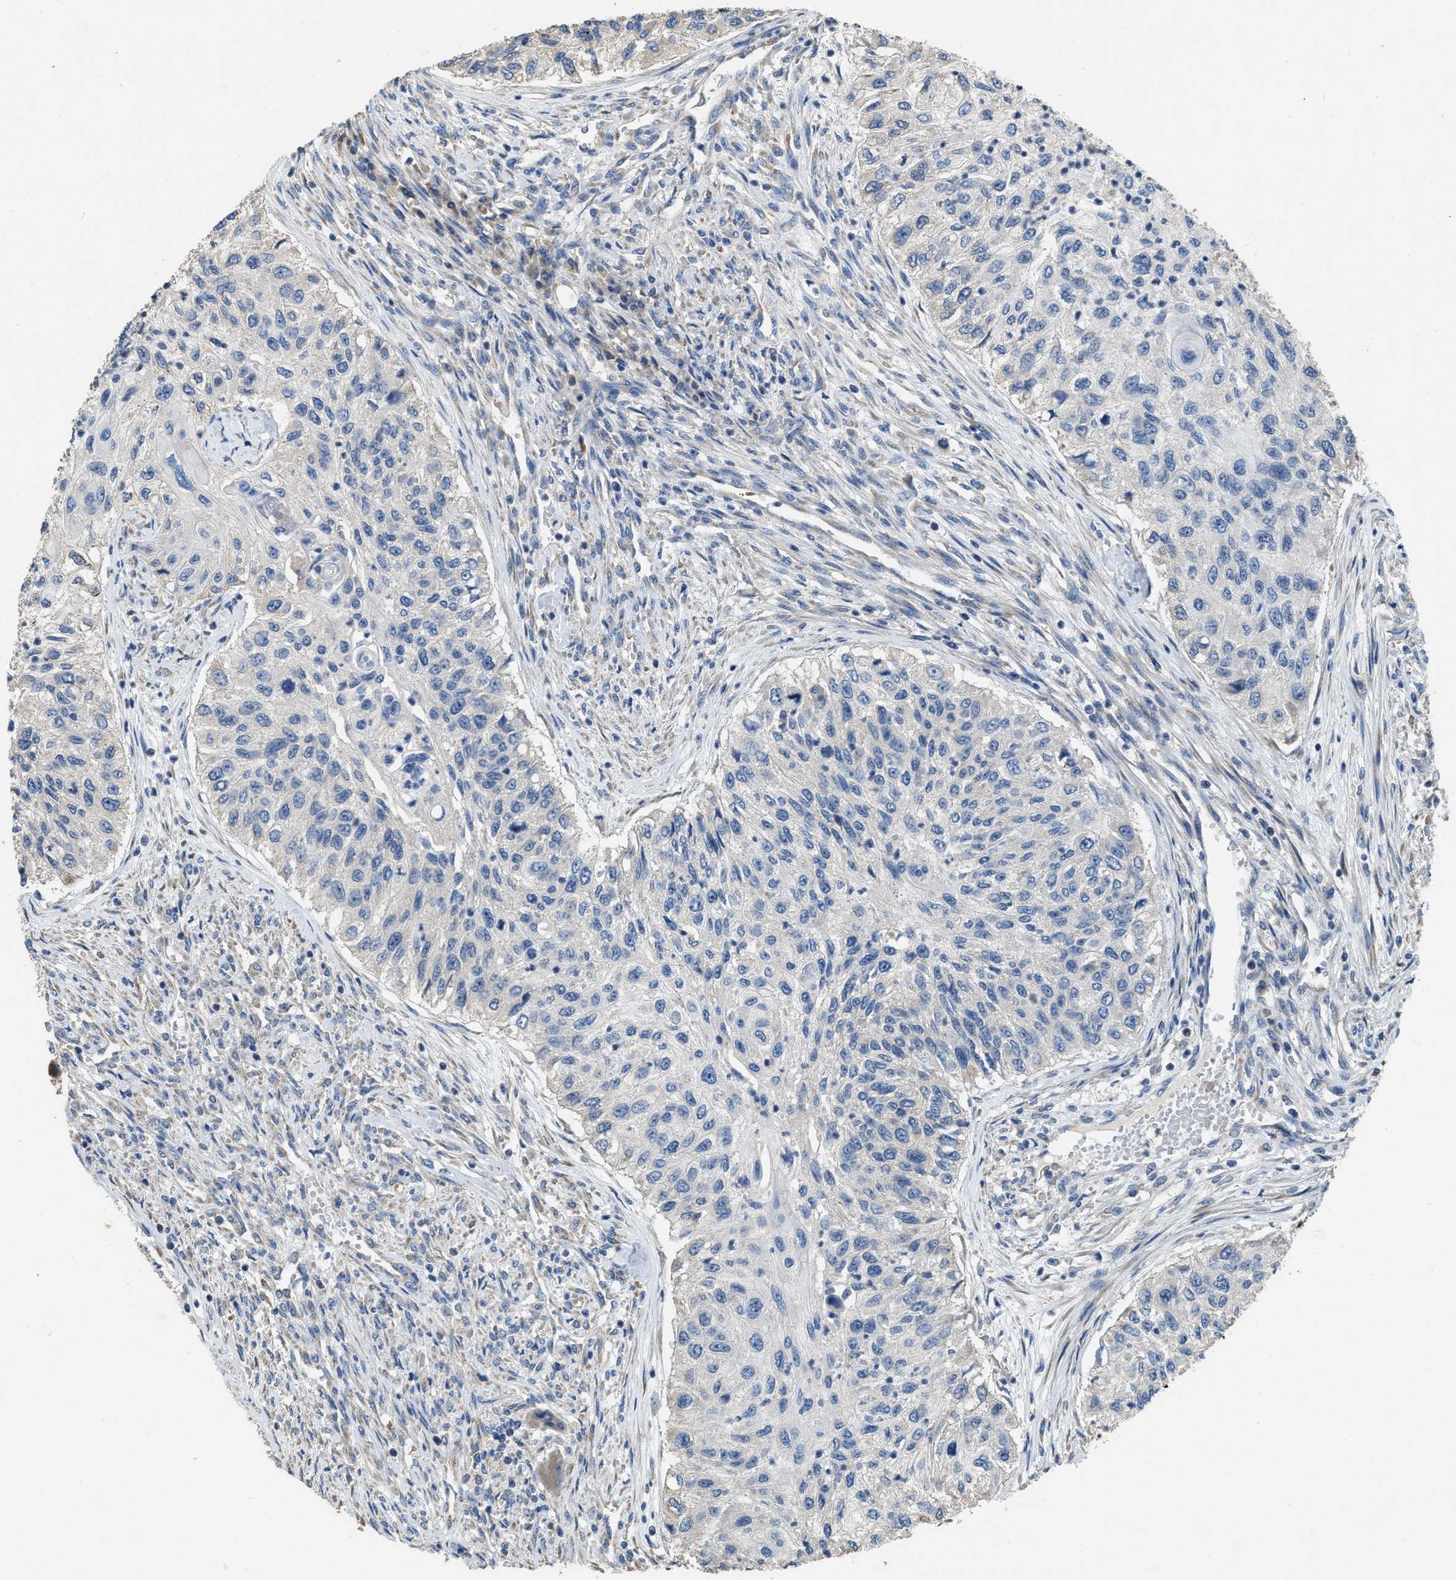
{"staining": {"intensity": "negative", "quantity": "none", "location": "none"}, "tissue": "urothelial cancer", "cell_type": "Tumor cells", "image_type": "cancer", "snomed": [{"axis": "morphology", "description": "Urothelial carcinoma, High grade"}, {"axis": "topography", "description": "Urinary bladder"}], "caption": "High magnification brightfield microscopy of high-grade urothelial carcinoma stained with DAB (3,3'-diaminobenzidine) (brown) and counterstained with hematoxylin (blue): tumor cells show no significant positivity.", "gene": "TMEM150A", "patient": {"sex": "female", "age": 60}}